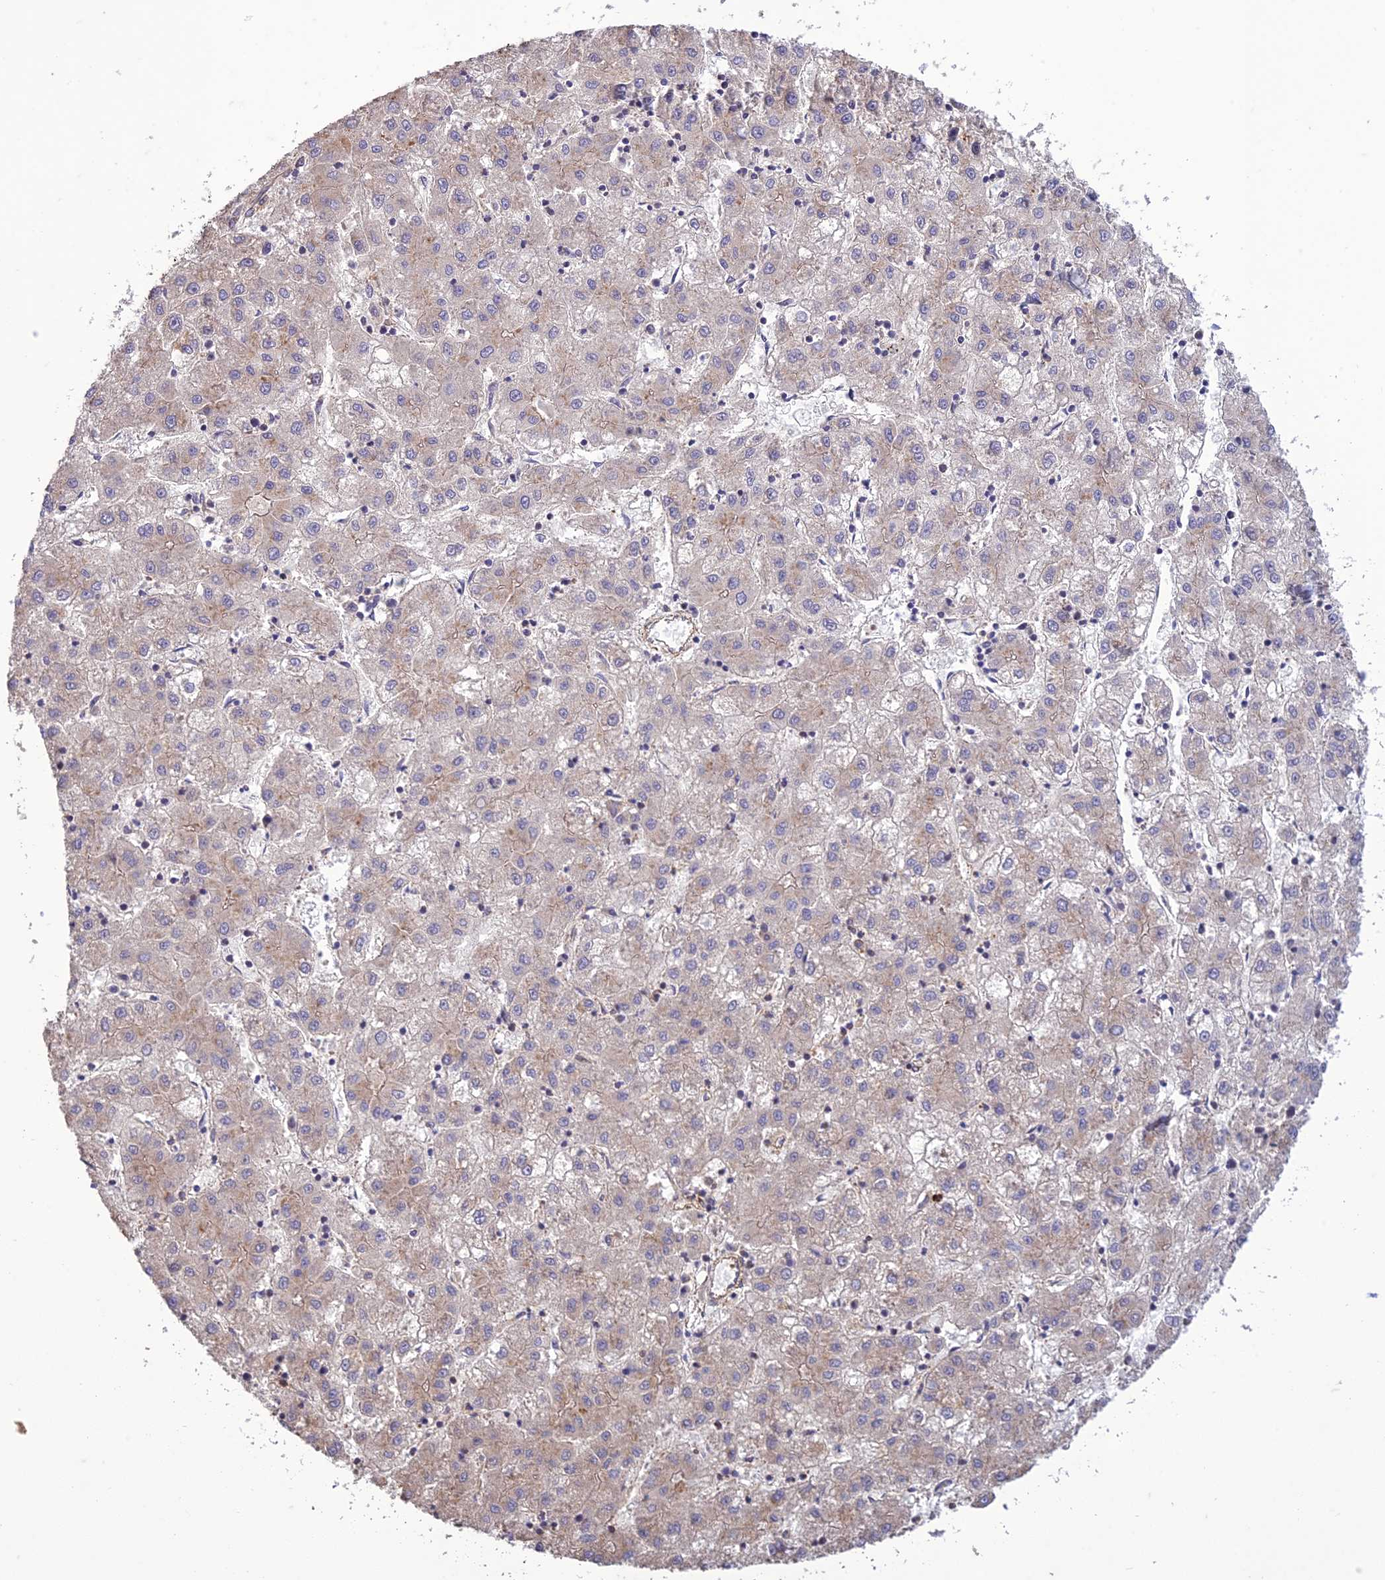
{"staining": {"intensity": "weak", "quantity": "<25%", "location": "cytoplasmic/membranous"}, "tissue": "liver cancer", "cell_type": "Tumor cells", "image_type": "cancer", "snomed": [{"axis": "morphology", "description": "Carcinoma, Hepatocellular, NOS"}, {"axis": "topography", "description": "Liver"}], "caption": "High magnification brightfield microscopy of liver hepatocellular carcinoma stained with DAB (brown) and counterstained with hematoxylin (blue): tumor cells show no significant positivity.", "gene": "TMEM131L", "patient": {"sex": "male", "age": 72}}